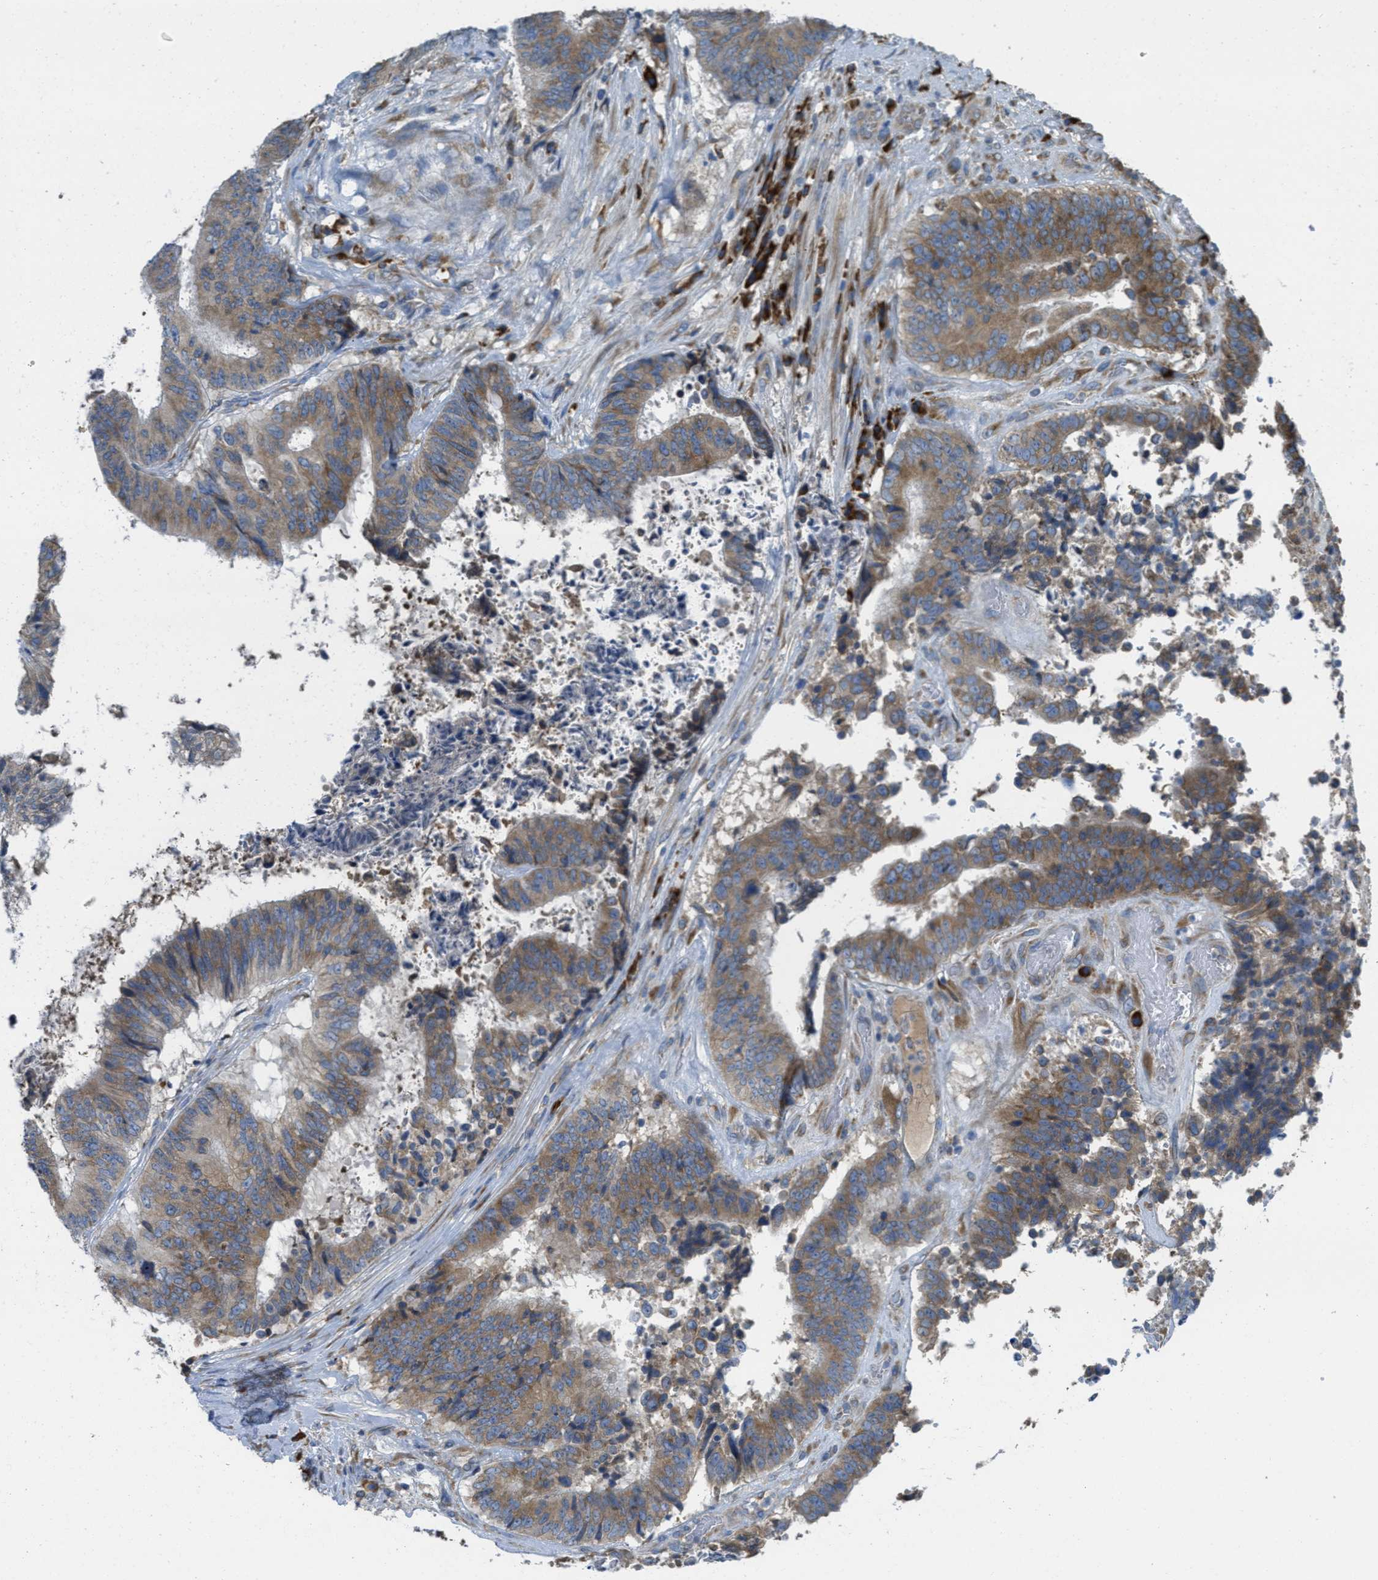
{"staining": {"intensity": "weak", "quantity": ">75%", "location": "cytoplasmic/membranous"}, "tissue": "colorectal cancer", "cell_type": "Tumor cells", "image_type": "cancer", "snomed": [{"axis": "morphology", "description": "Adenocarcinoma, NOS"}, {"axis": "topography", "description": "Rectum"}], "caption": "Immunohistochemical staining of colorectal adenocarcinoma shows weak cytoplasmic/membranous protein expression in about >75% of tumor cells.", "gene": "SSR1", "patient": {"sex": "male", "age": 72}}